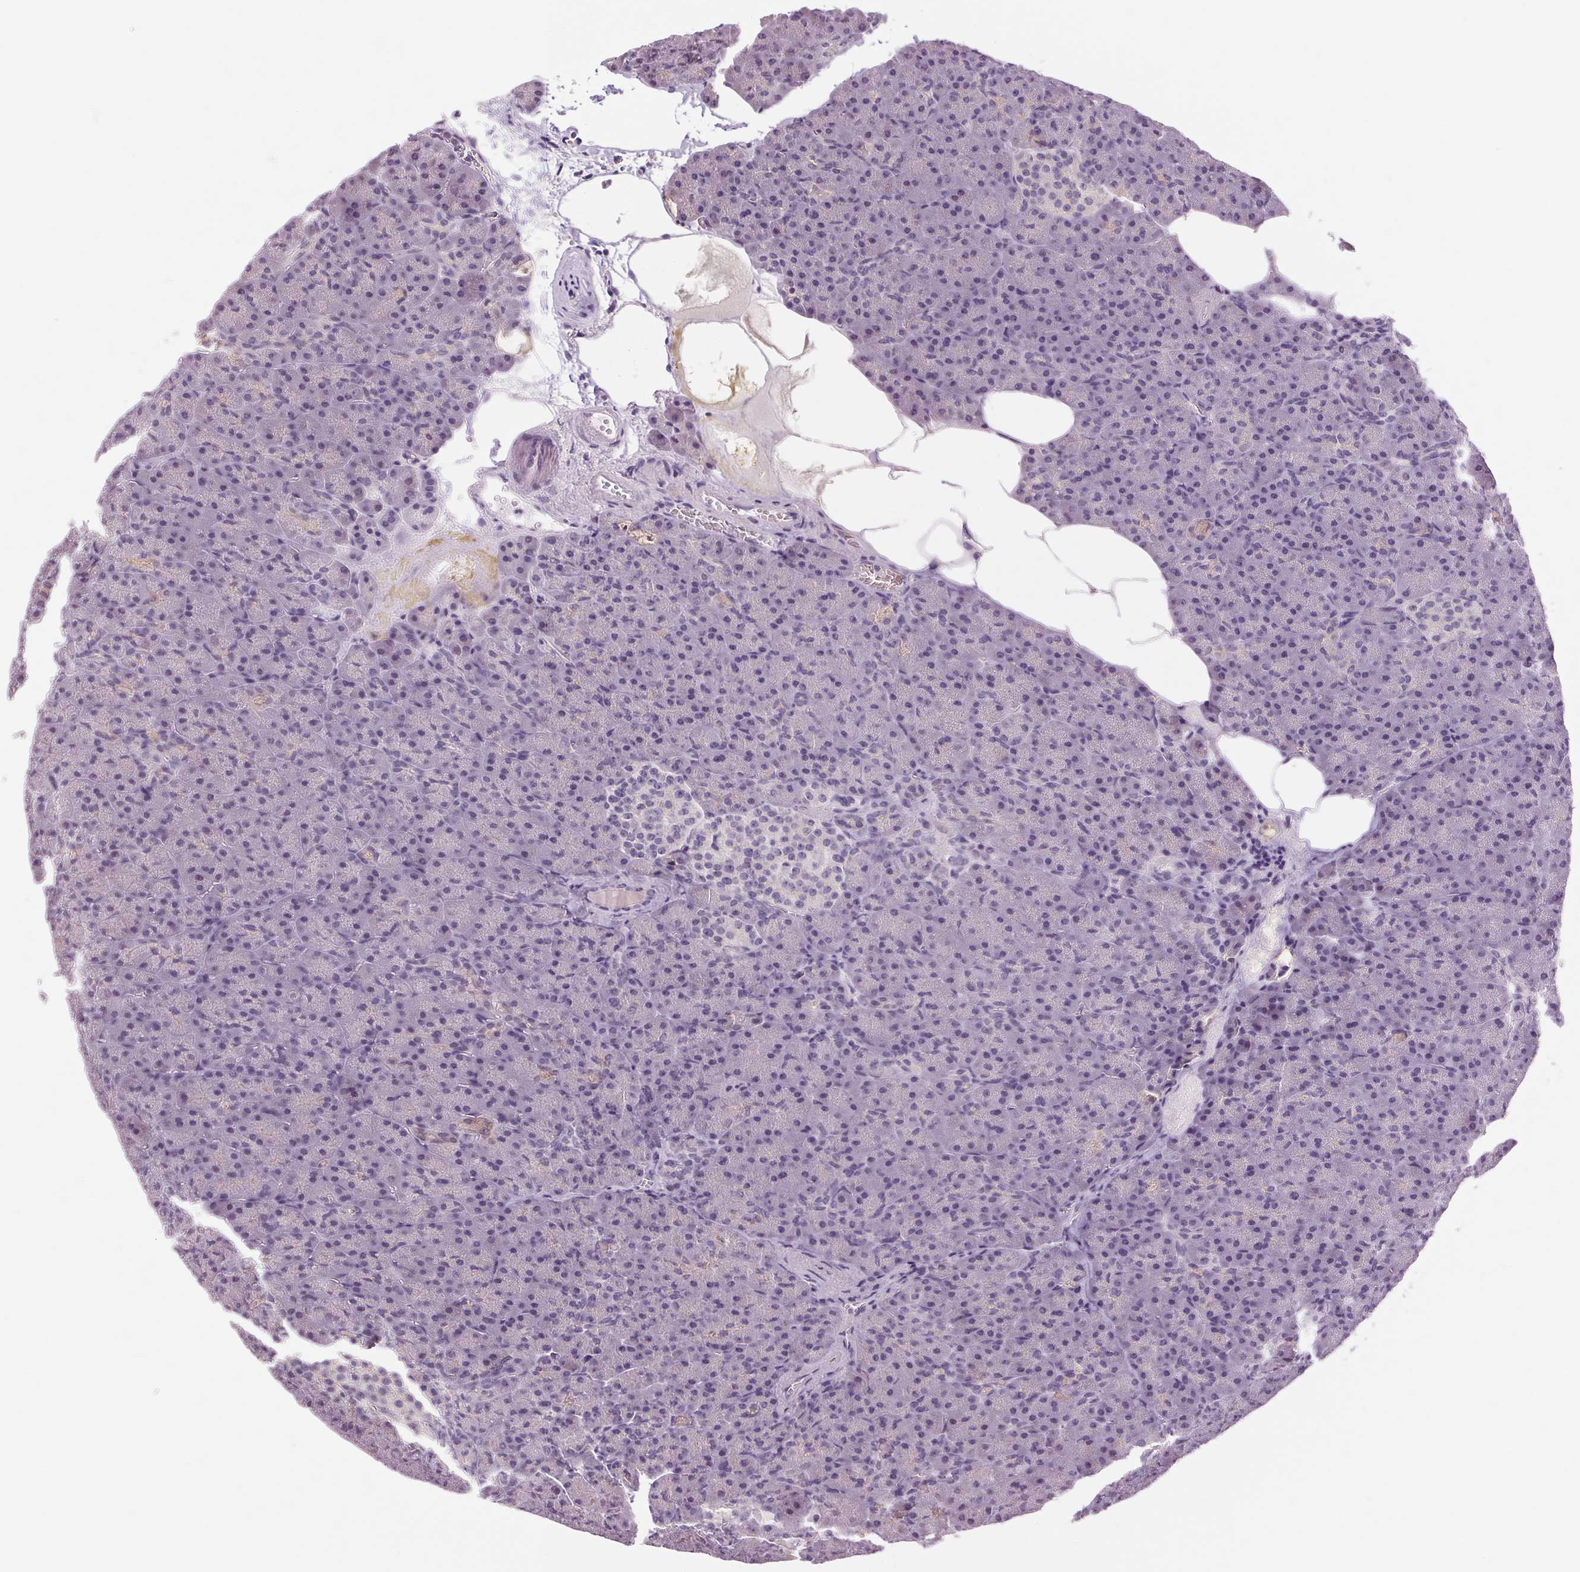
{"staining": {"intensity": "negative", "quantity": "none", "location": "none"}, "tissue": "pancreas", "cell_type": "Exocrine glandular cells", "image_type": "normal", "snomed": [{"axis": "morphology", "description": "Normal tissue, NOS"}, {"axis": "topography", "description": "Pancreas"}], "caption": "High magnification brightfield microscopy of normal pancreas stained with DAB (3,3'-diaminobenzidine) (brown) and counterstained with hematoxylin (blue): exocrine glandular cells show no significant positivity.", "gene": "KLHL40", "patient": {"sex": "female", "age": 74}}